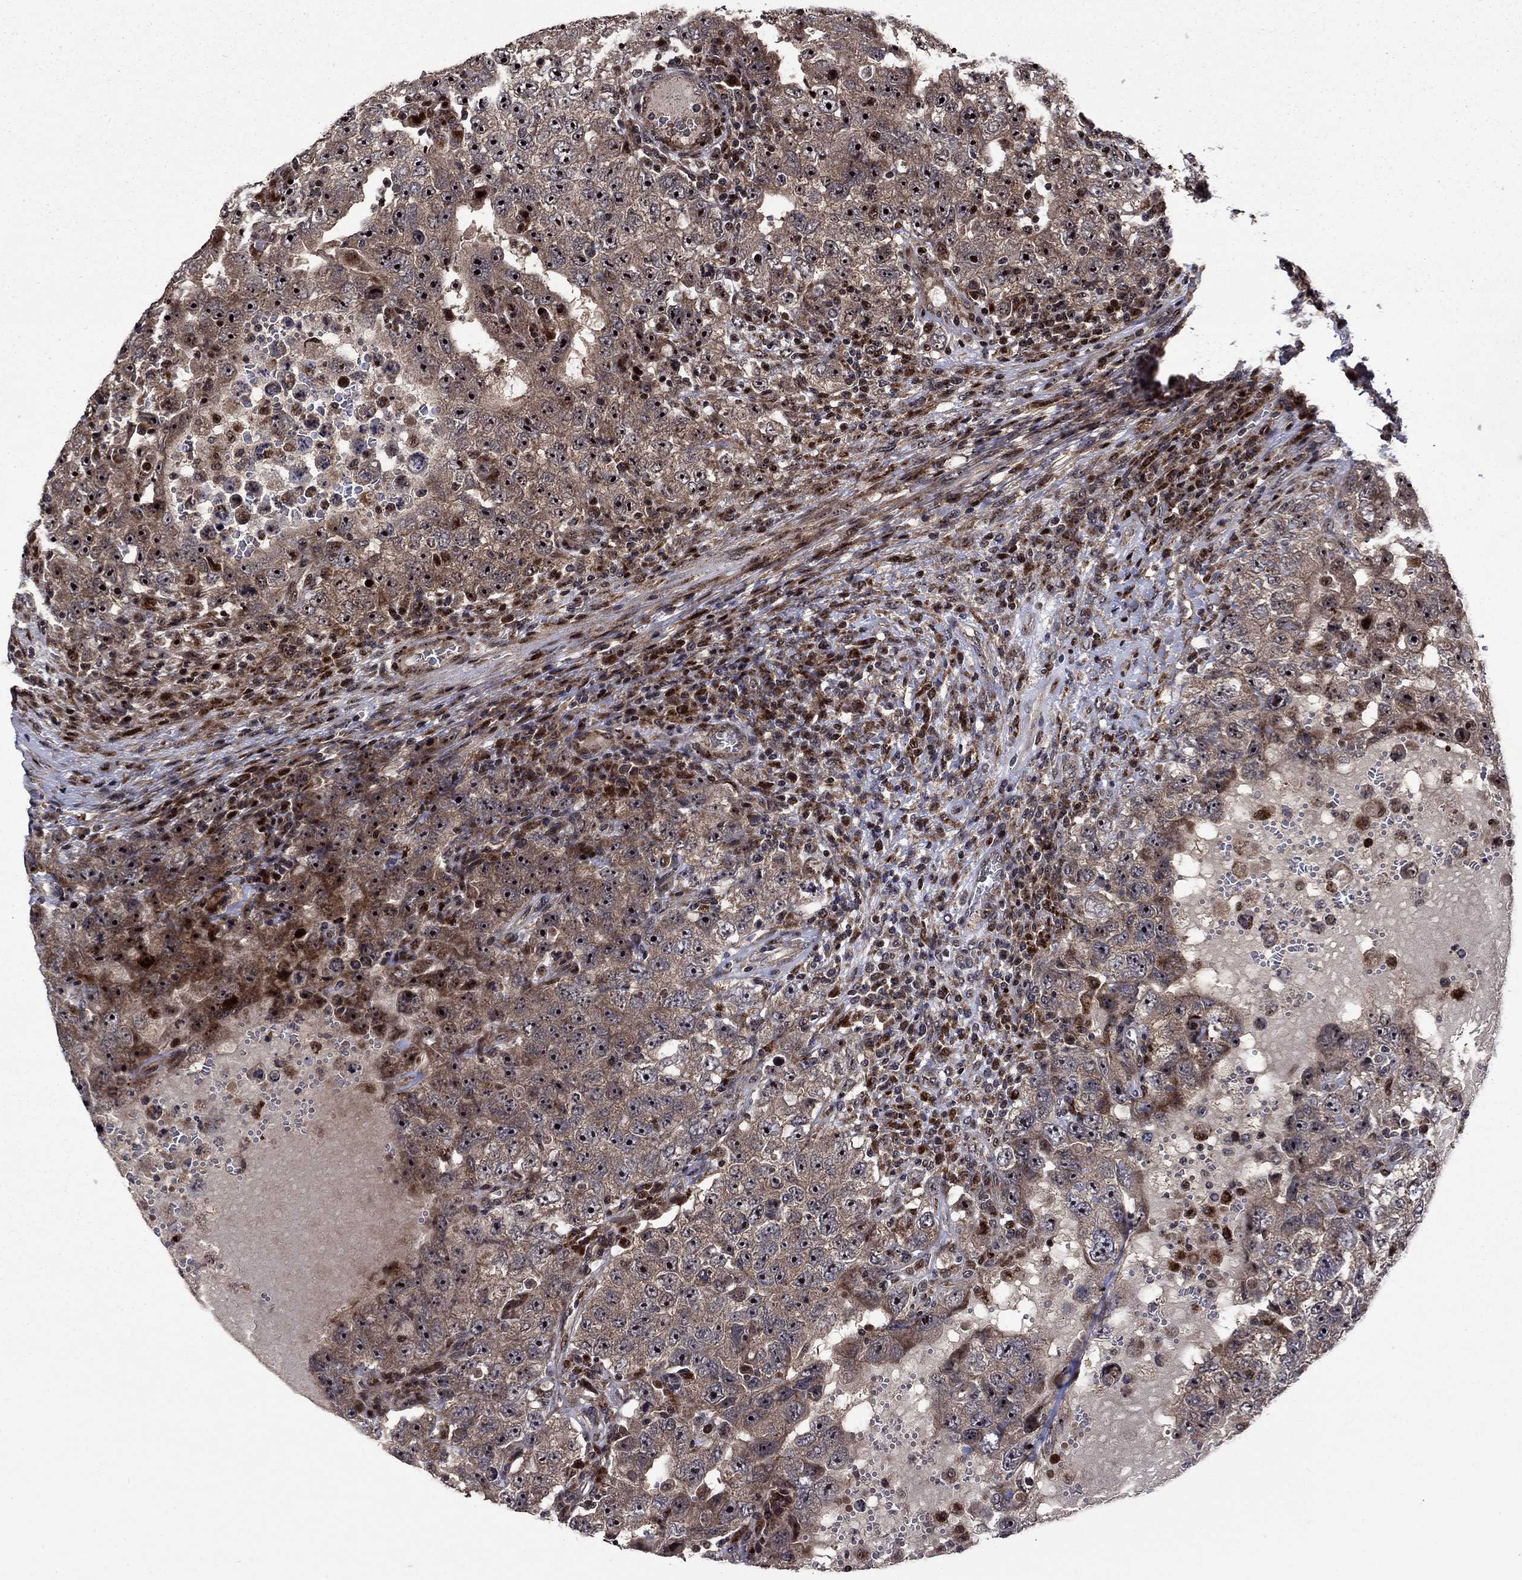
{"staining": {"intensity": "moderate", "quantity": "<25%", "location": "cytoplasmic/membranous,nuclear"}, "tissue": "testis cancer", "cell_type": "Tumor cells", "image_type": "cancer", "snomed": [{"axis": "morphology", "description": "Carcinoma, Embryonal, NOS"}, {"axis": "topography", "description": "Testis"}], "caption": "Immunohistochemical staining of human embryonal carcinoma (testis) exhibits low levels of moderate cytoplasmic/membranous and nuclear staining in about <25% of tumor cells.", "gene": "AGTPBP1", "patient": {"sex": "male", "age": 26}}